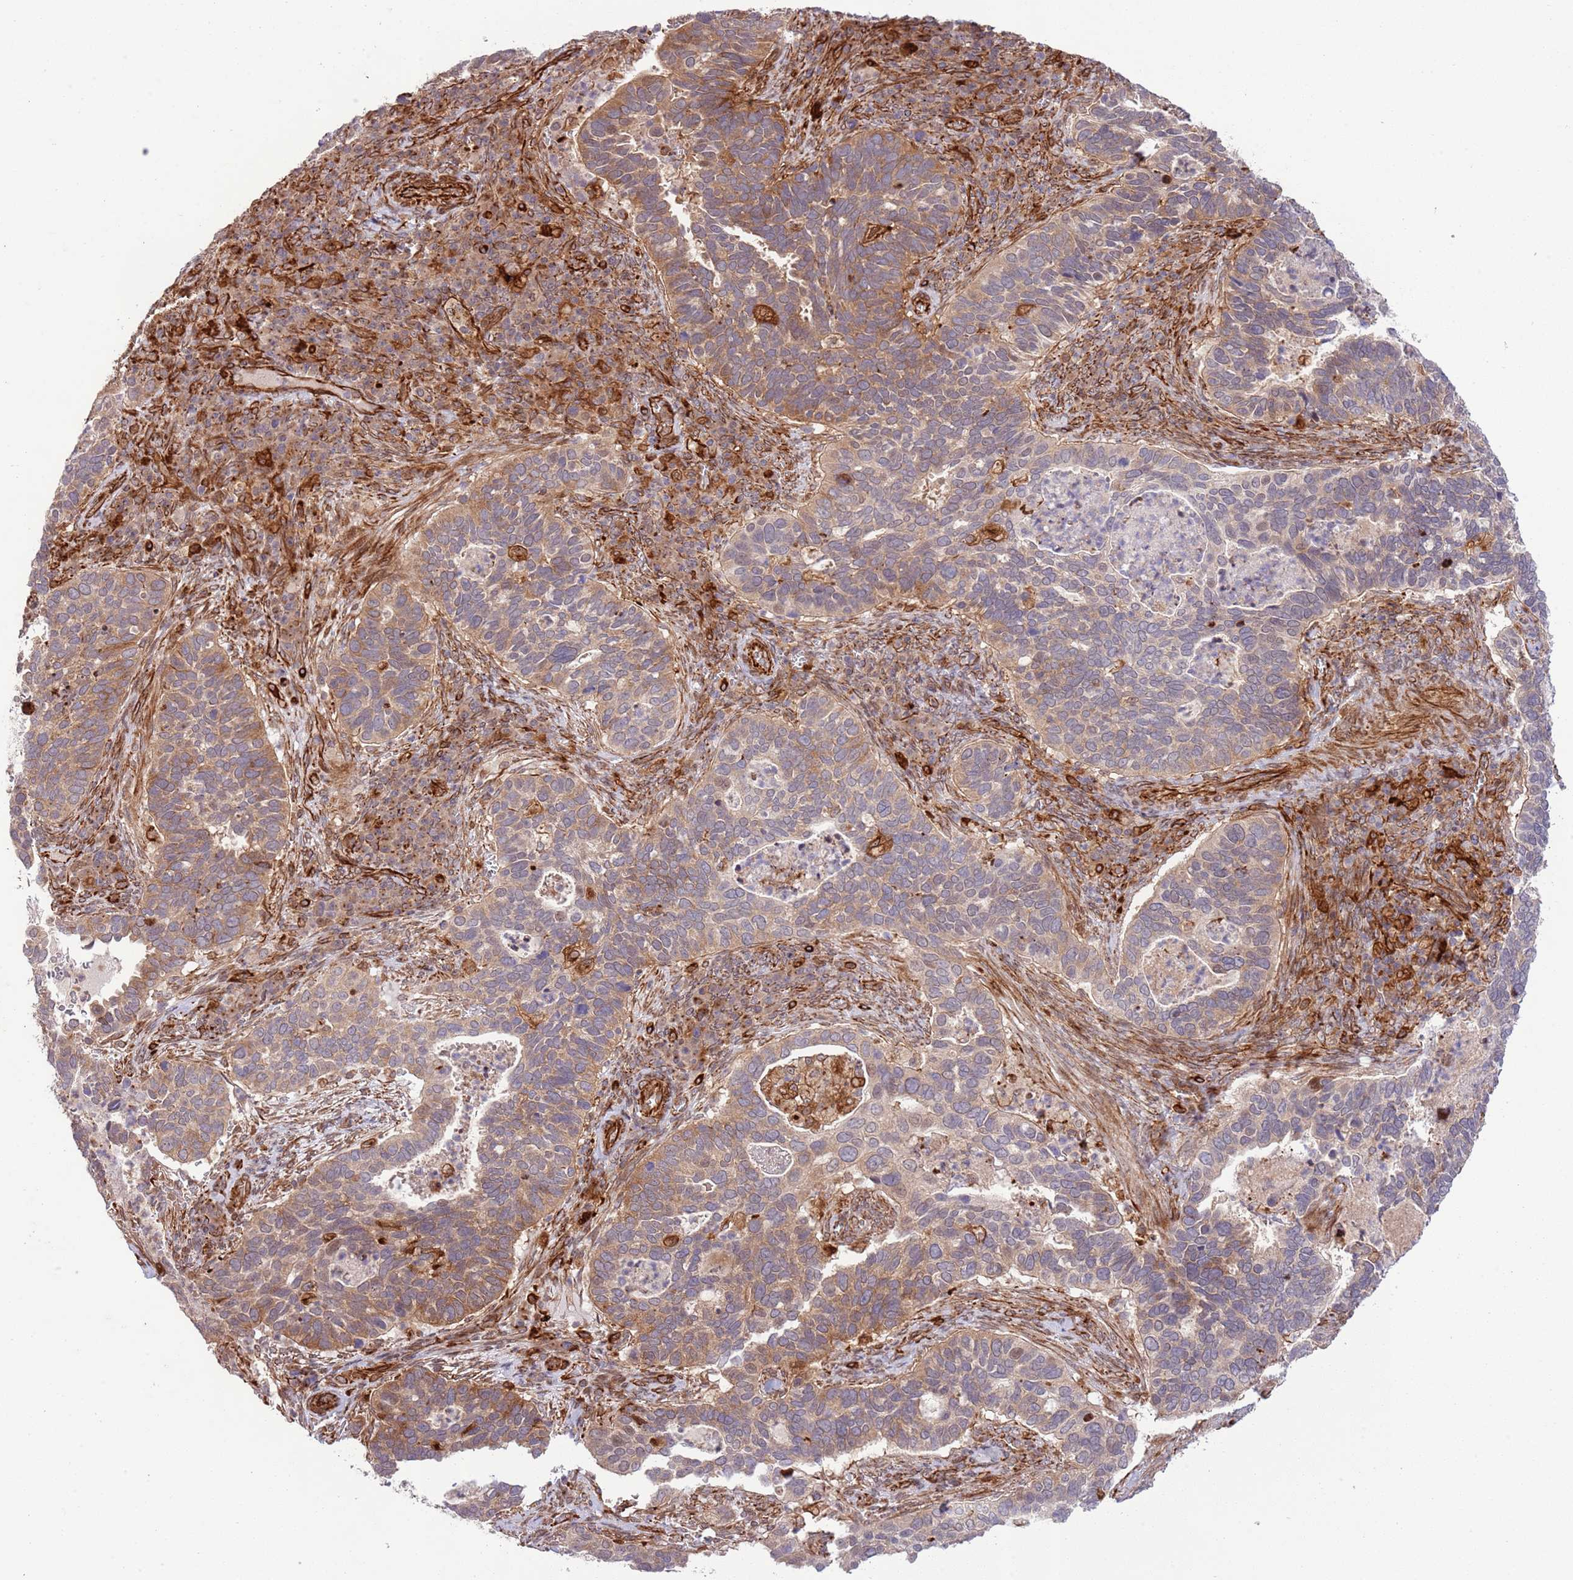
{"staining": {"intensity": "moderate", "quantity": ">75%", "location": "cytoplasmic/membranous"}, "tissue": "cervical cancer", "cell_type": "Tumor cells", "image_type": "cancer", "snomed": [{"axis": "morphology", "description": "Squamous cell carcinoma, NOS"}, {"axis": "topography", "description": "Cervix"}], "caption": "Human cervical cancer (squamous cell carcinoma) stained with a protein marker shows moderate staining in tumor cells.", "gene": "NEK3", "patient": {"sex": "female", "age": 38}}